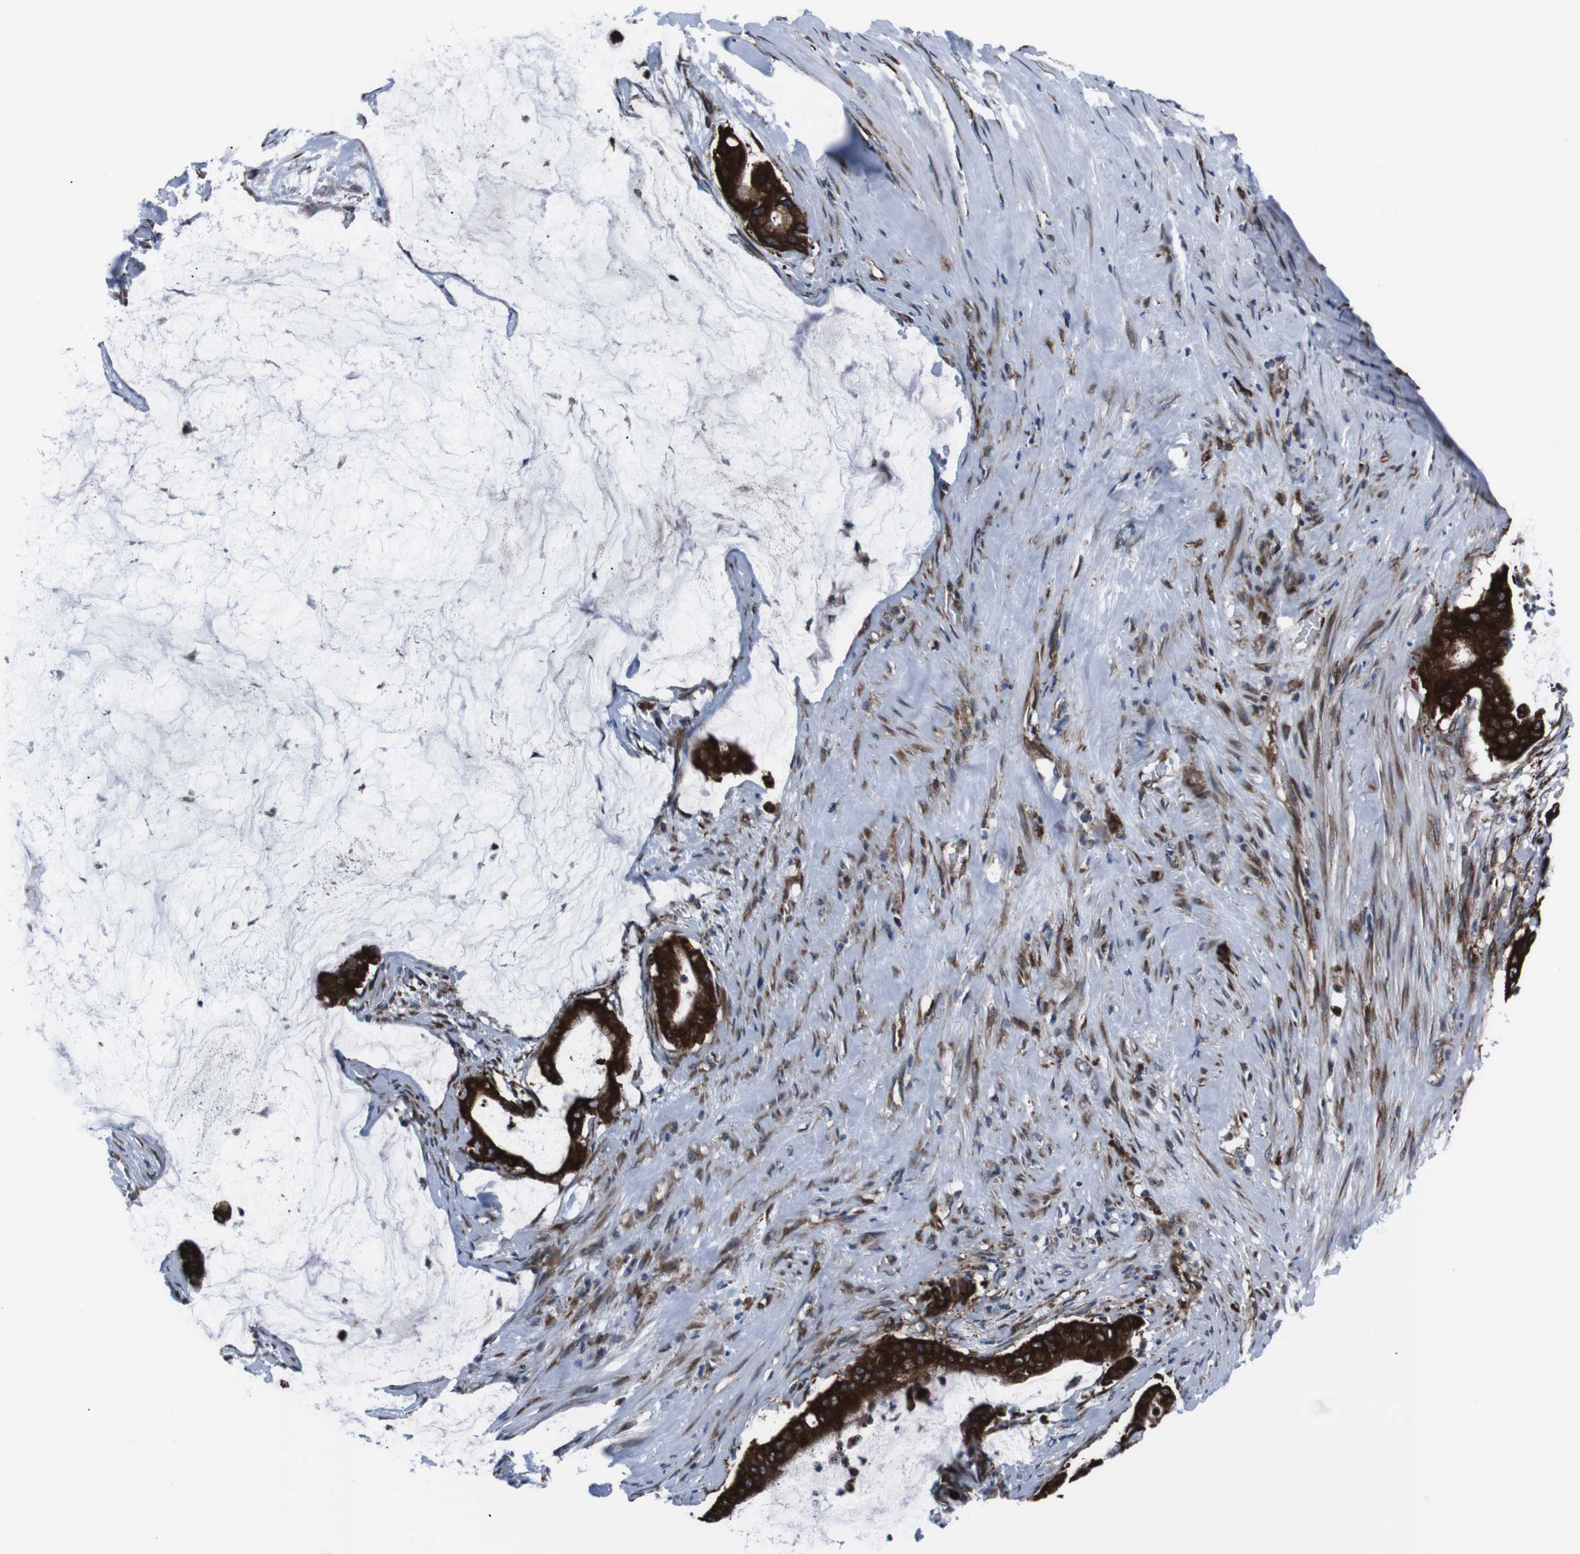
{"staining": {"intensity": "strong", "quantity": ">75%", "location": "cytoplasmic/membranous"}, "tissue": "pancreatic cancer", "cell_type": "Tumor cells", "image_type": "cancer", "snomed": [{"axis": "morphology", "description": "Adenocarcinoma, NOS"}, {"axis": "topography", "description": "Pancreas"}], "caption": "Adenocarcinoma (pancreatic) stained for a protein (brown) reveals strong cytoplasmic/membranous positive staining in approximately >75% of tumor cells.", "gene": "EIF4A2", "patient": {"sex": "male", "age": 41}}